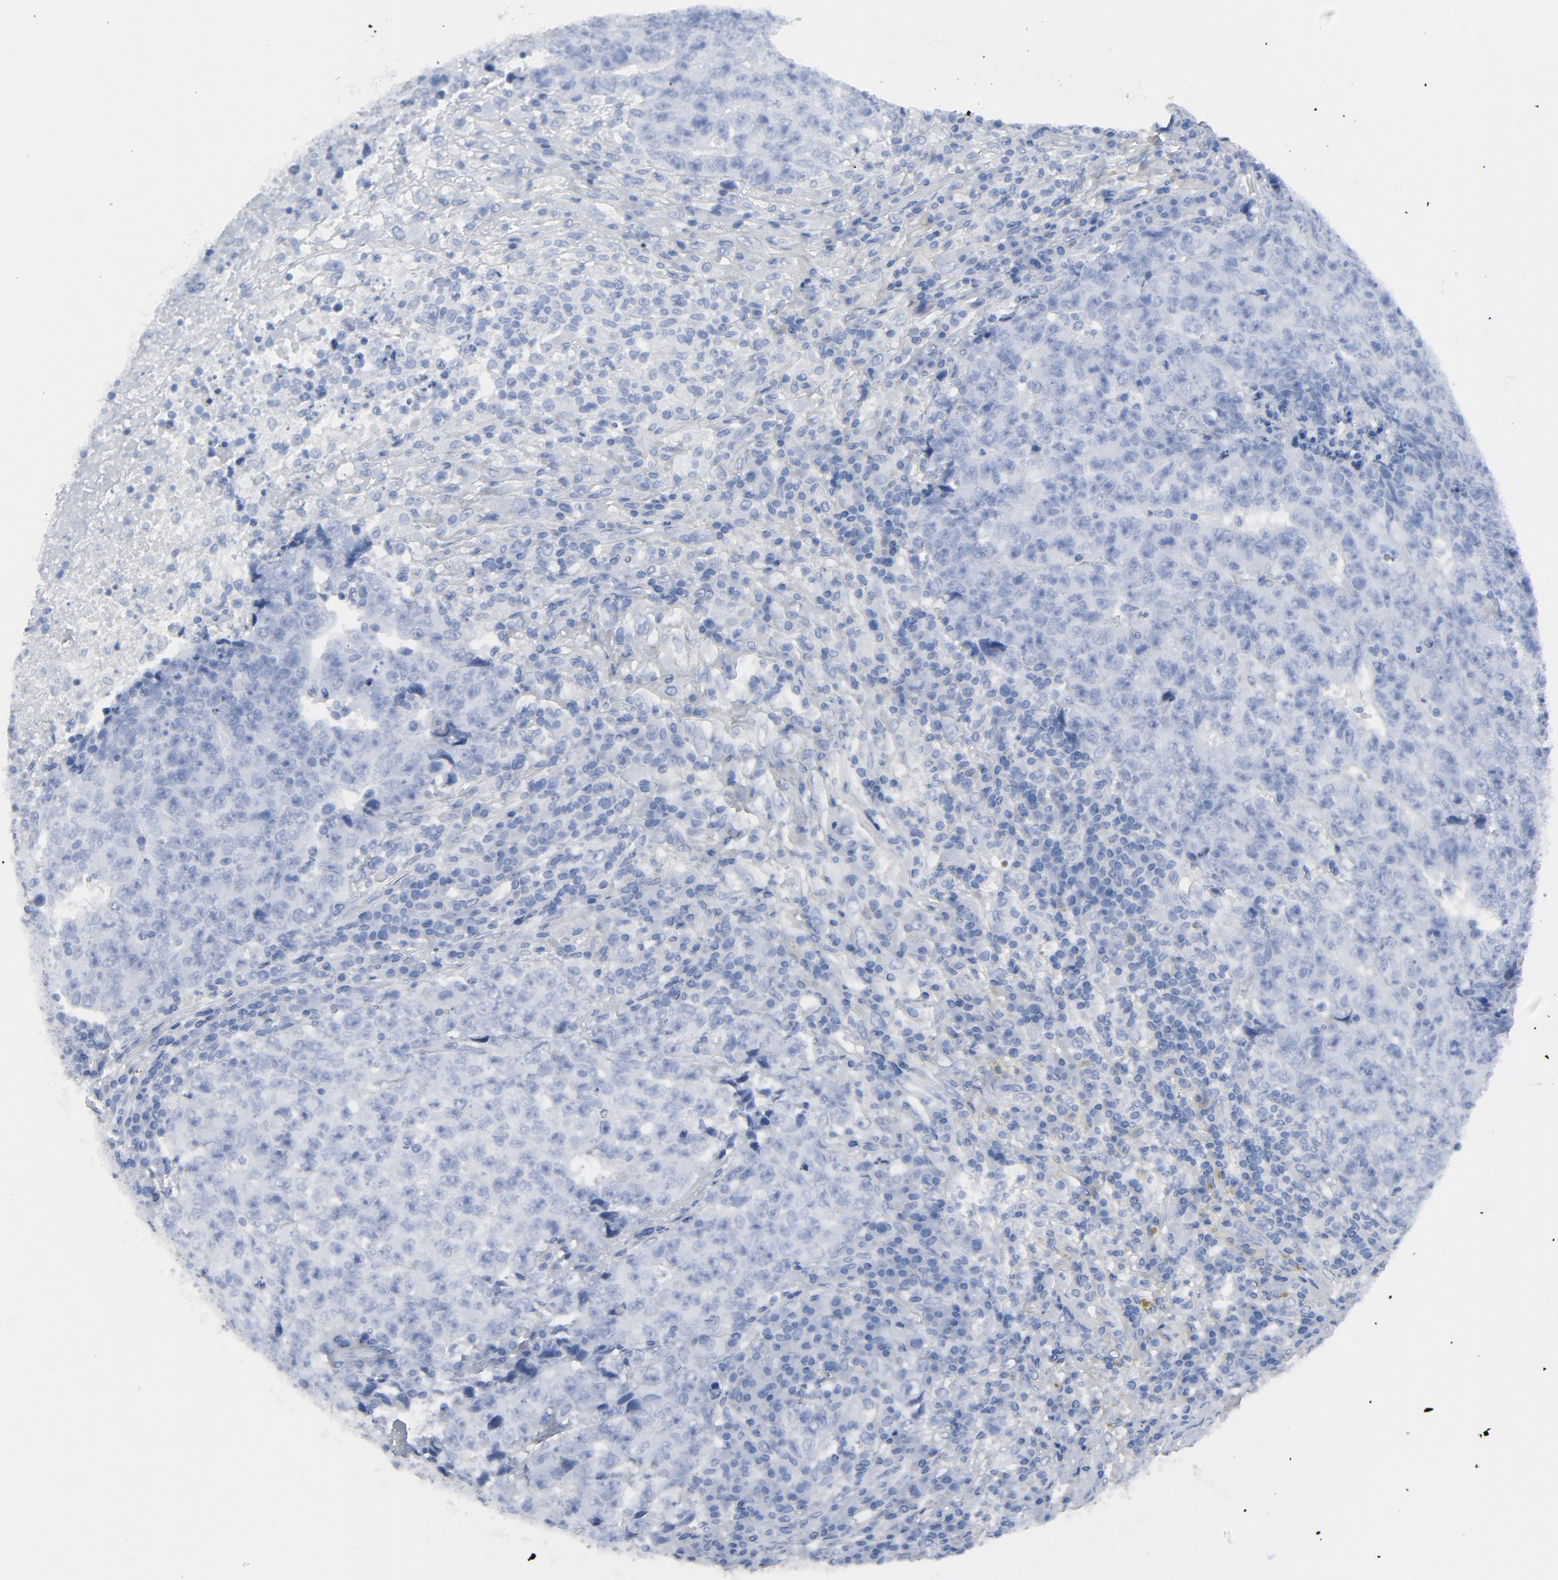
{"staining": {"intensity": "negative", "quantity": "none", "location": "none"}, "tissue": "testis cancer", "cell_type": "Tumor cells", "image_type": "cancer", "snomed": [{"axis": "morphology", "description": "Necrosis, NOS"}, {"axis": "morphology", "description": "Carcinoma, Embryonal, NOS"}, {"axis": "topography", "description": "Testis"}], "caption": "IHC micrograph of neoplastic tissue: human testis cancer stained with DAB (3,3'-diaminobenzidine) demonstrates no significant protein expression in tumor cells. The staining is performed using DAB (3,3'-diaminobenzidine) brown chromogen with nuclei counter-stained in using hematoxylin.", "gene": "C14orf119", "patient": {"sex": "male", "age": 19}}